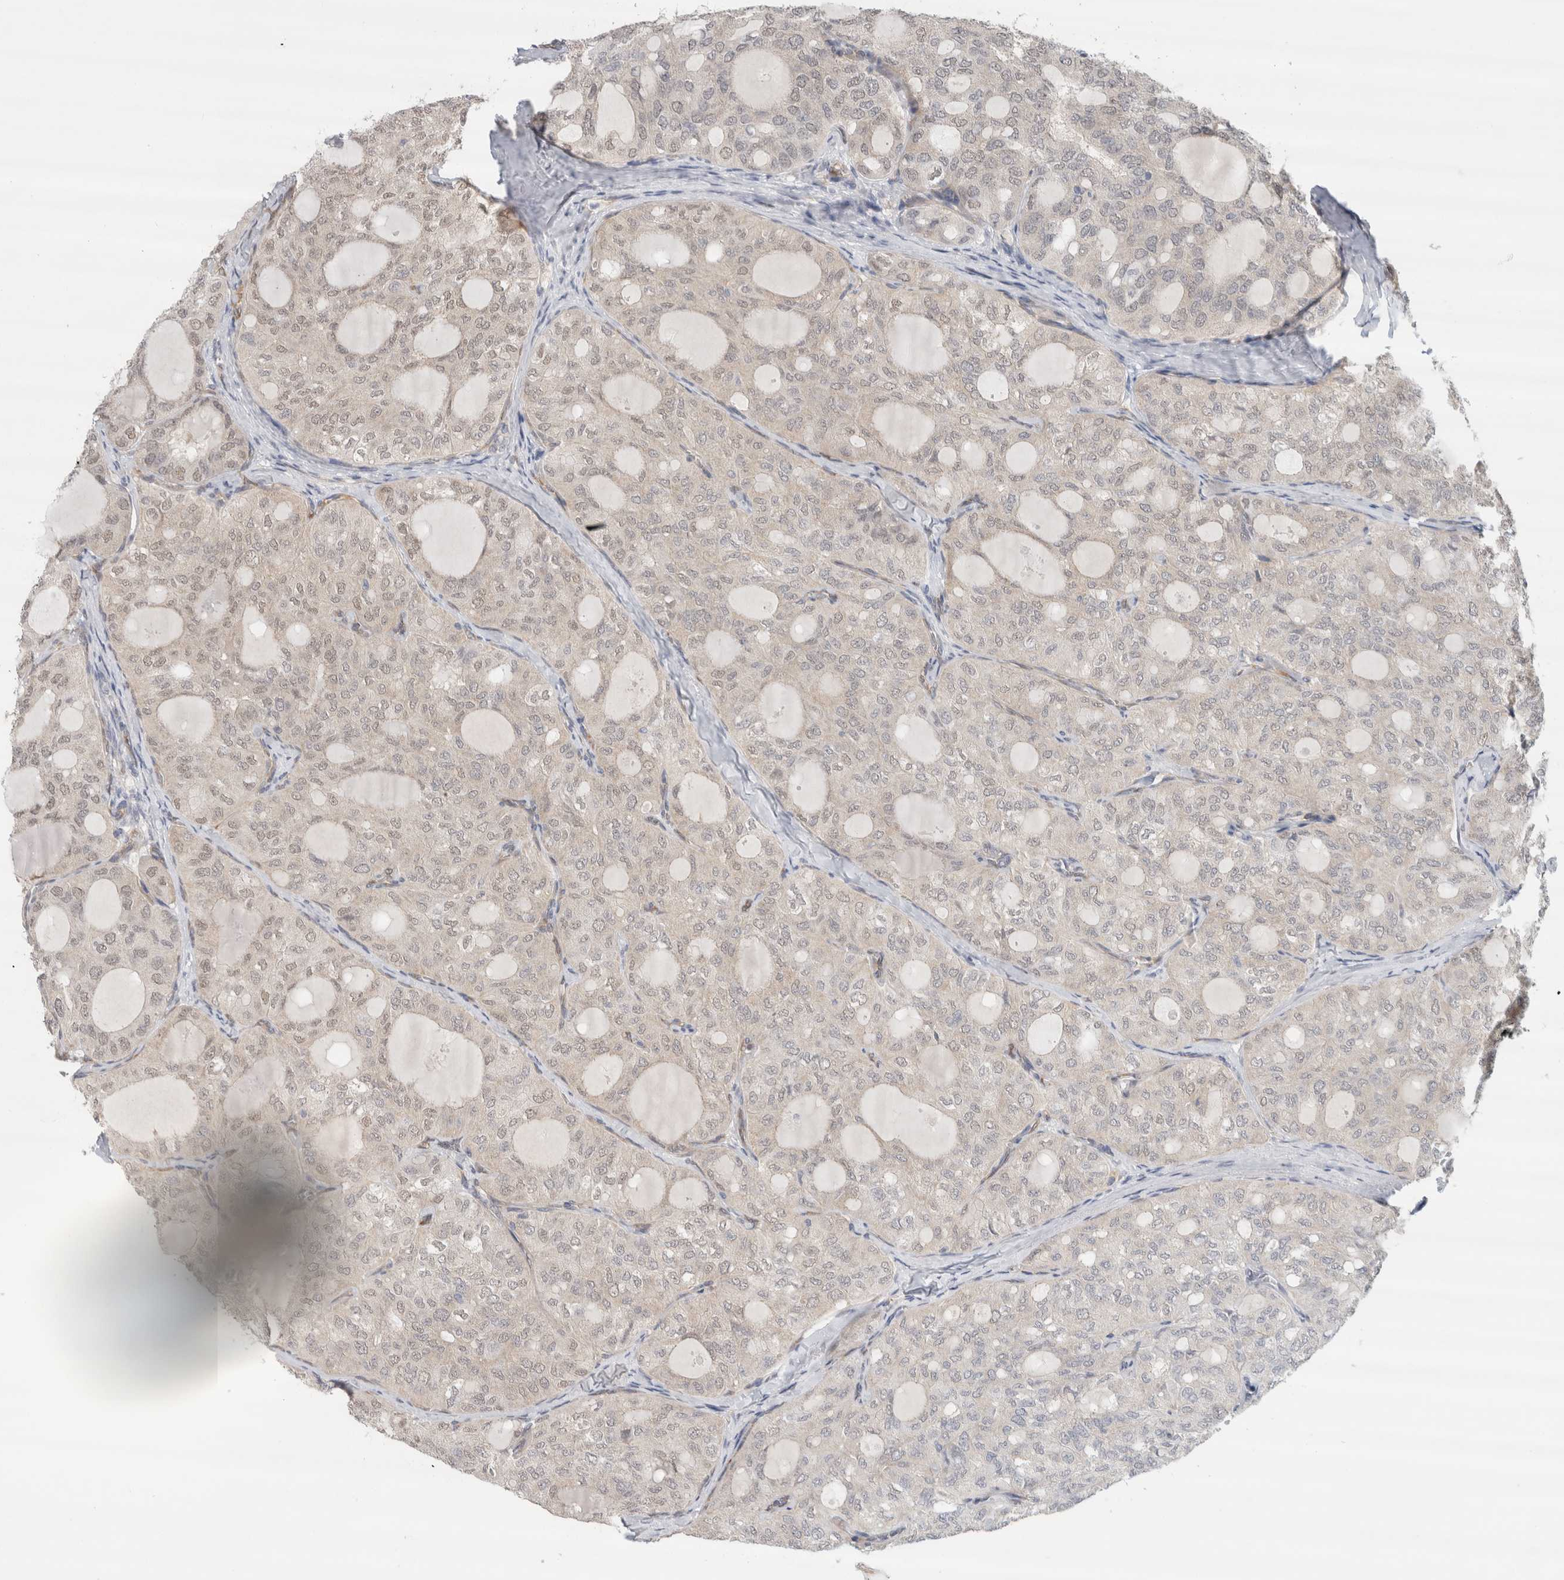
{"staining": {"intensity": "weak", "quantity": "<25%", "location": "nuclear"}, "tissue": "thyroid cancer", "cell_type": "Tumor cells", "image_type": "cancer", "snomed": [{"axis": "morphology", "description": "Follicular adenoma carcinoma, NOS"}, {"axis": "topography", "description": "Thyroid gland"}], "caption": "Immunohistochemistry (IHC) histopathology image of human thyroid cancer stained for a protein (brown), which demonstrates no positivity in tumor cells.", "gene": "EIF4G3", "patient": {"sex": "male", "age": 75}}